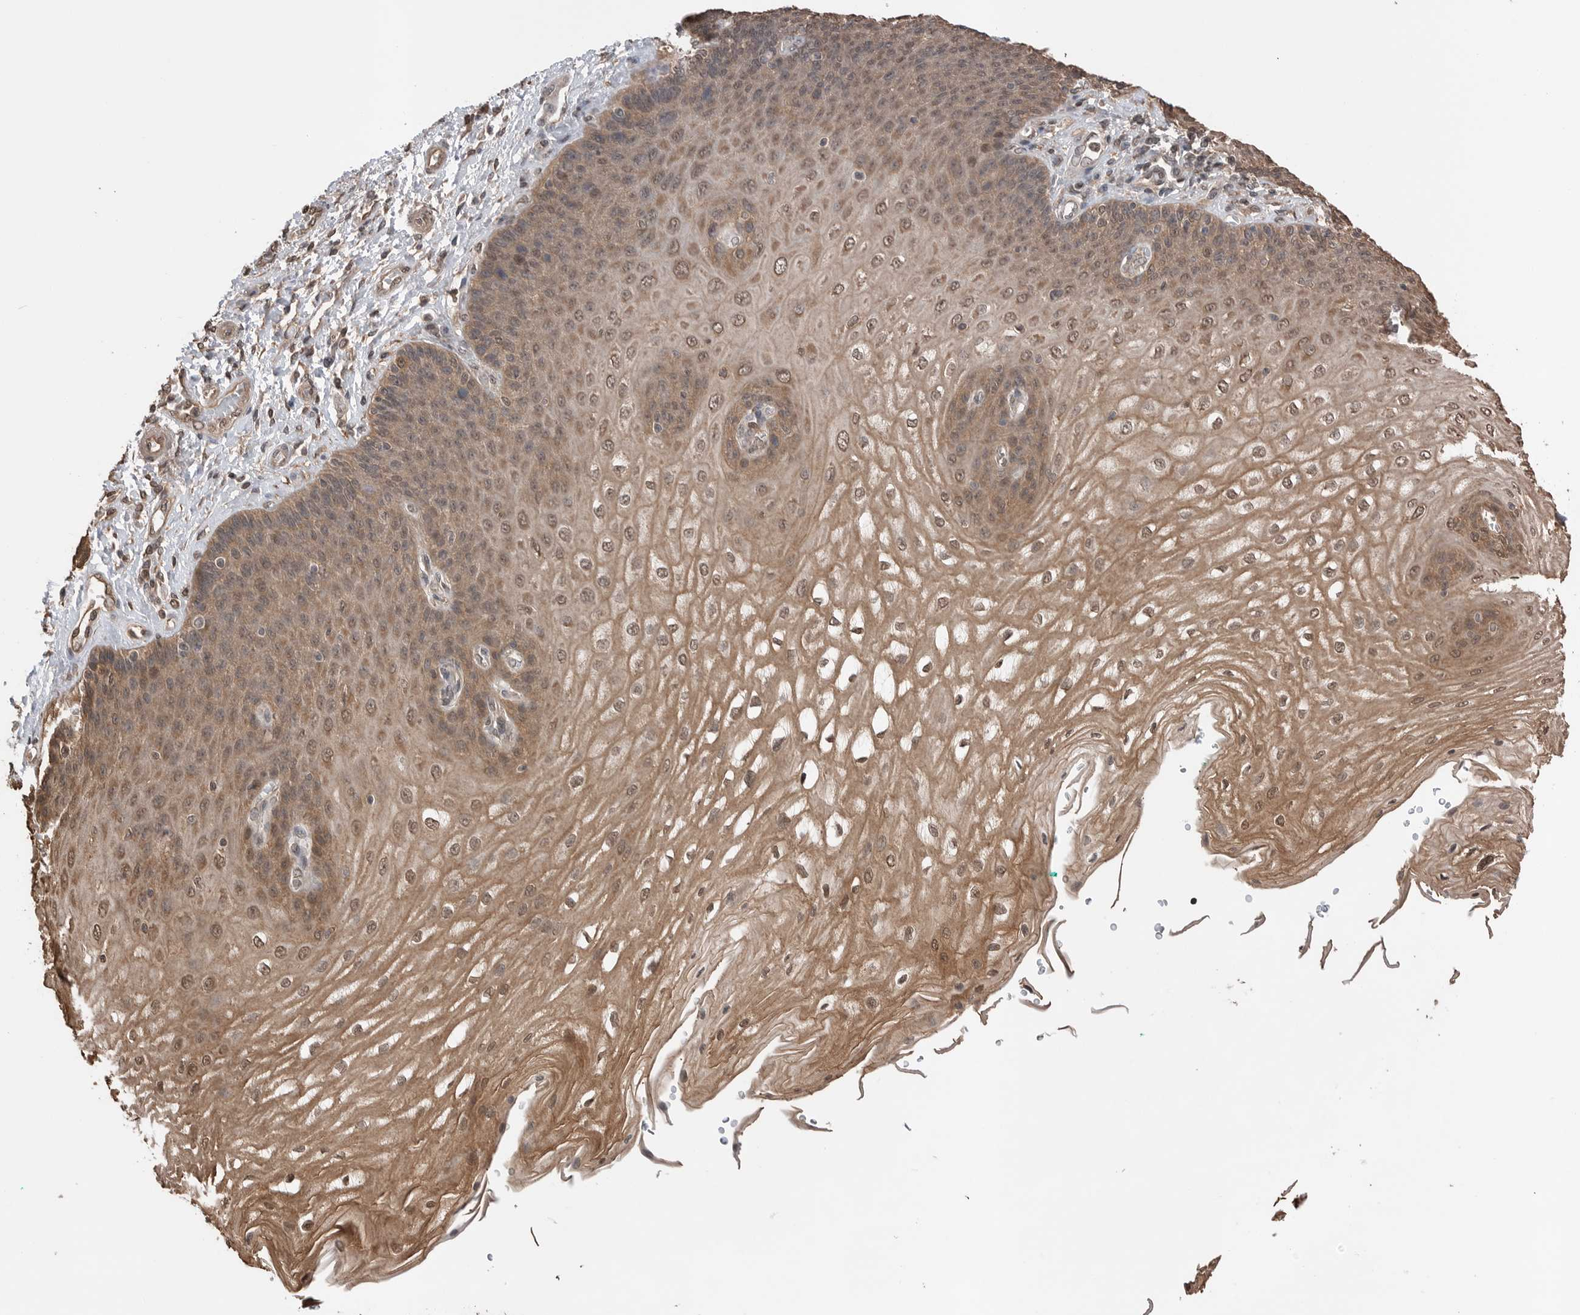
{"staining": {"intensity": "moderate", "quantity": ">75%", "location": "cytoplasmic/membranous,nuclear"}, "tissue": "esophagus", "cell_type": "Squamous epithelial cells", "image_type": "normal", "snomed": [{"axis": "morphology", "description": "Normal tissue, NOS"}, {"axis": "topography", "description": "Esophagus"}], "caption": "Immunohistochemistry (IHC) (DAB) staining of normal human esophagus demonstrates moderate cytoplasmic/membranous,nuclear protein staining in approximately >75% of squamous epithelial cells.", "gene": "PEAK1", "patient": {"sex": "male", "age": 54}}